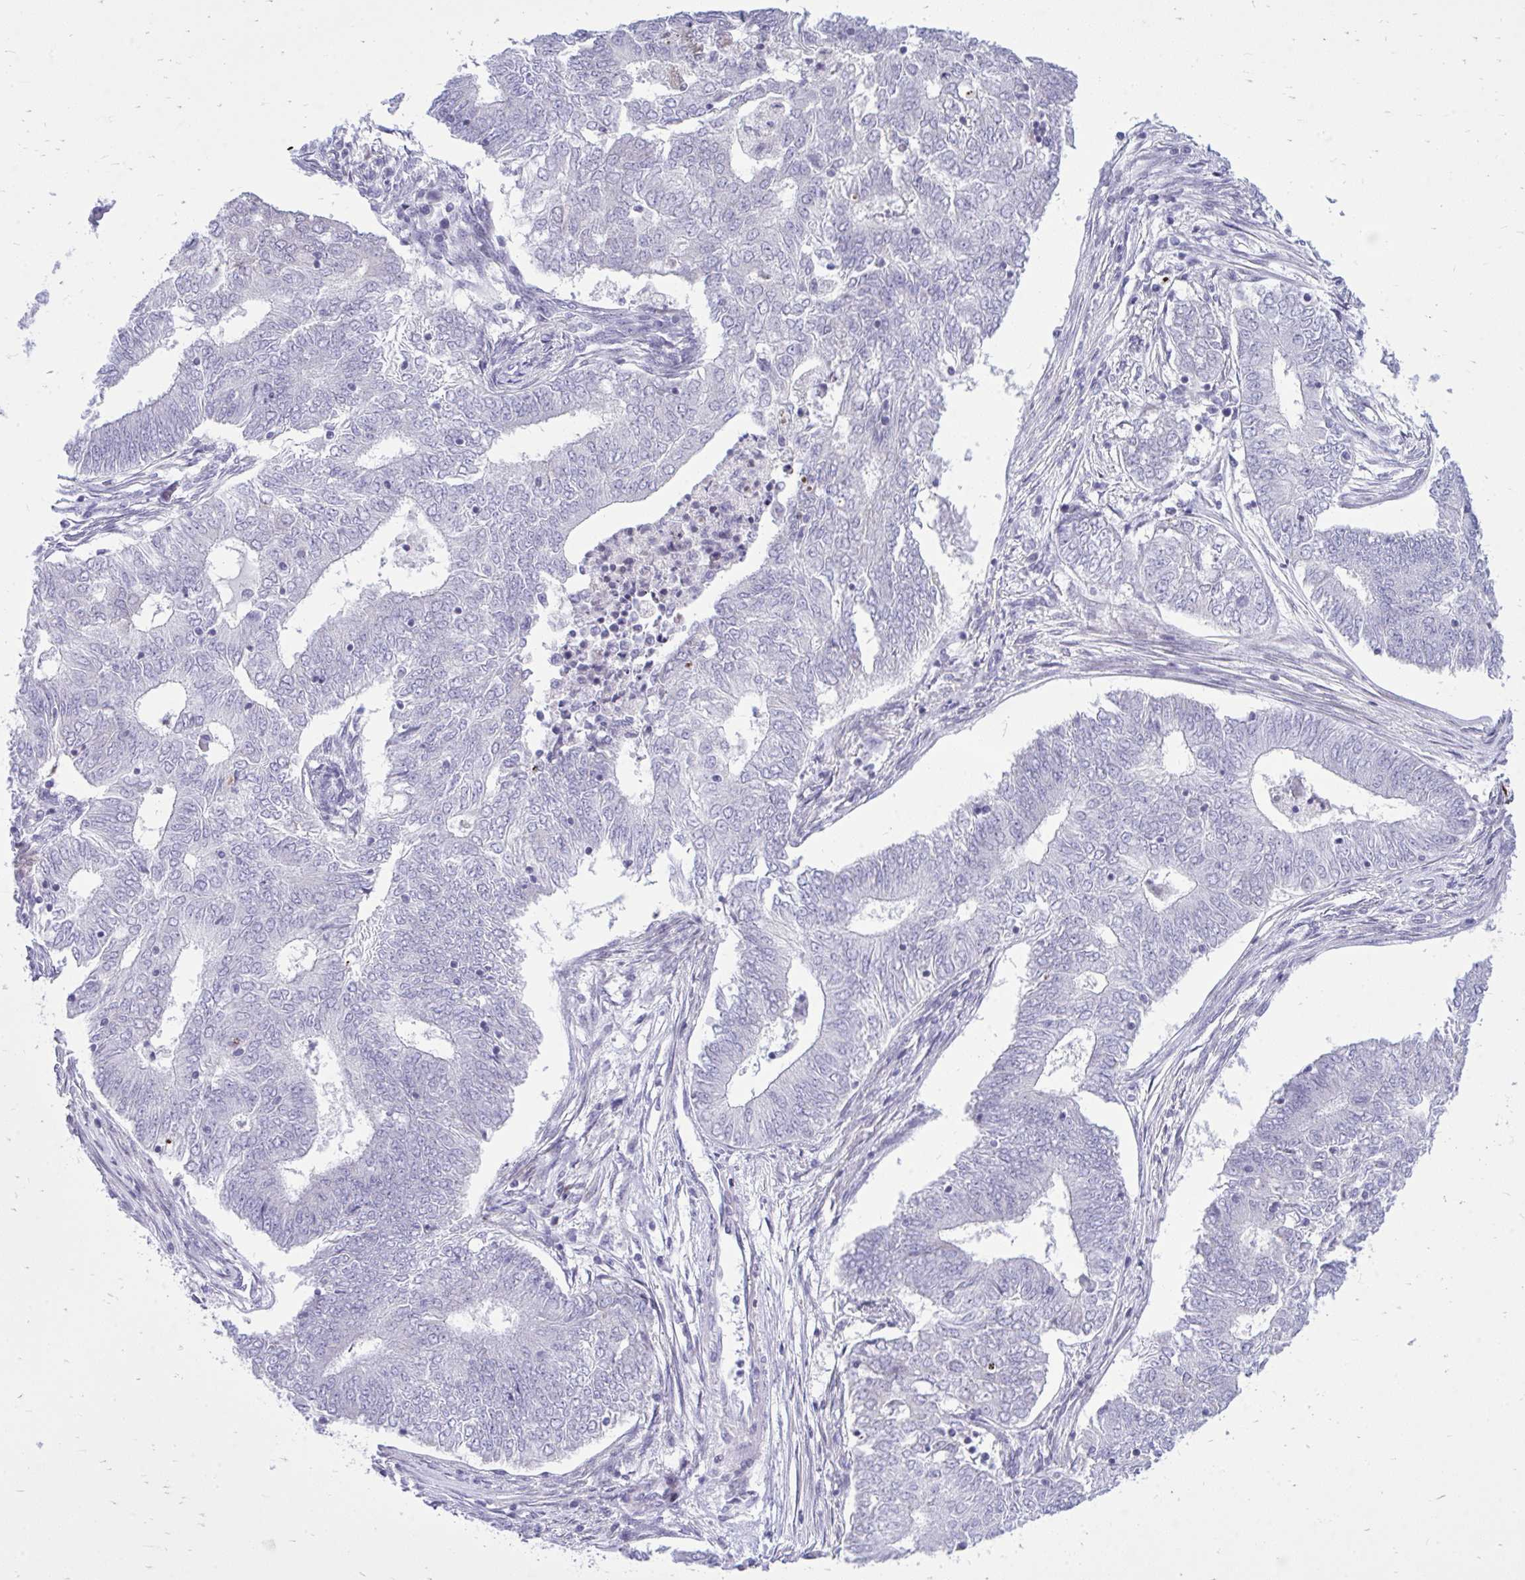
{"staining": {"intensity": "negative", "quantity": "none", "location": "none"}, "tissue": "endometrial cancer", "cell_type": "Tumor cells", "image_type": "cancer", "snomed": [{"axis": "morphology", "description": "Adenocarcinoma, NOS"}, {"axis": "topography", "description": "Endometrium"}], "caption": "High power microscopy photomicrograph of an immunohistochemistry histopathology image of adenocarcinoma (endometrial), revealing no significant expression in tumor cells. The staining is performed using DAB brown chromogen with nuclei counter-stained in using hematoxylin.", "gene": "GABRA1", "patient": {"sex": "female", "age": 62}}